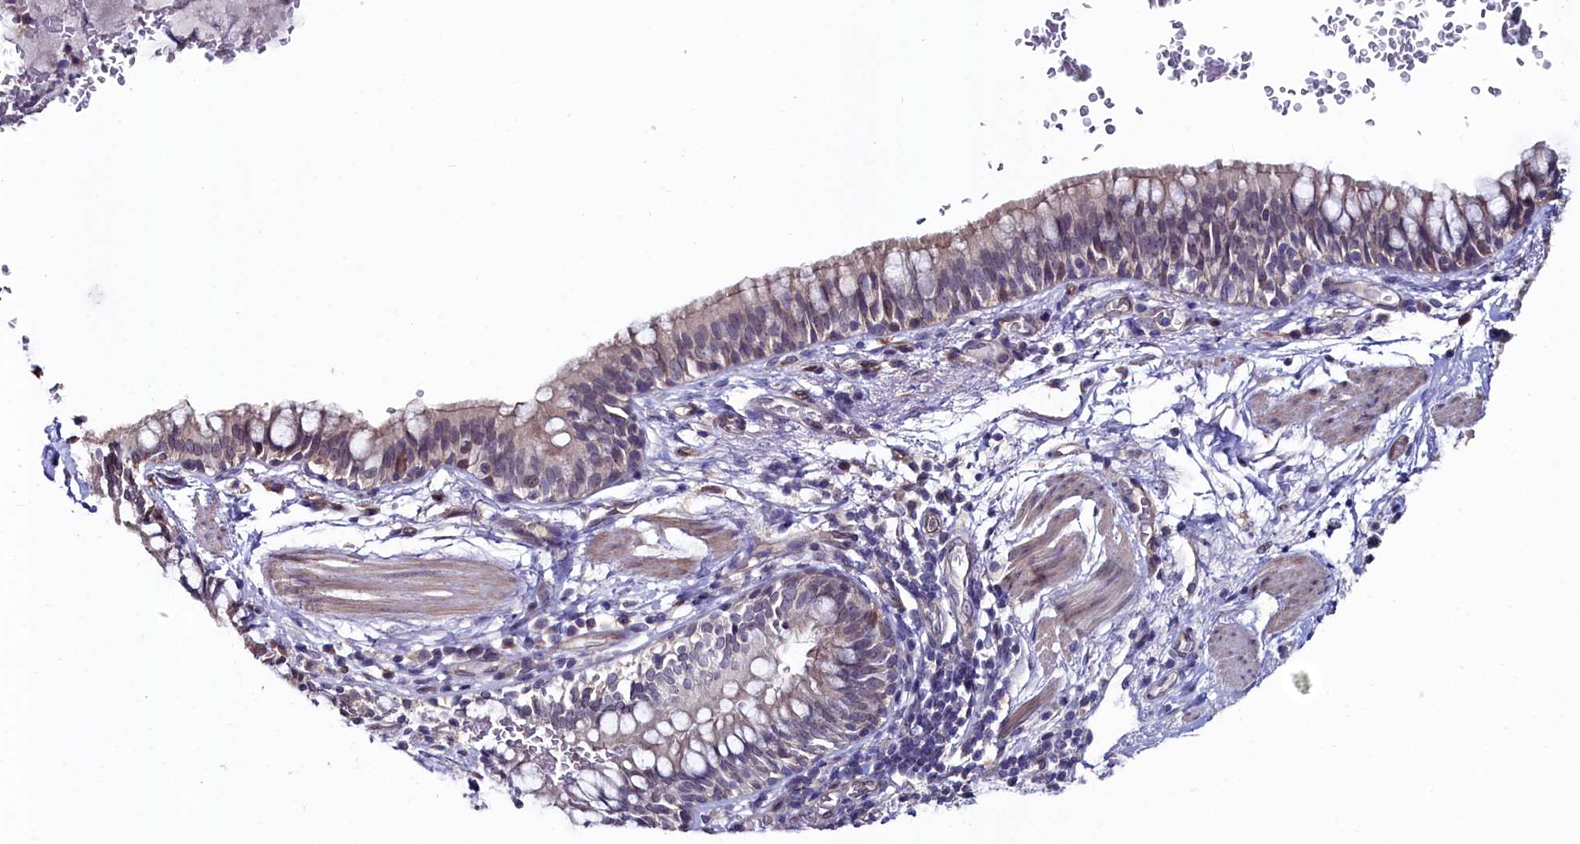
{"staining": {"intensity": "weak", "quantity": "25%-75%", "location": "cytoplasmic/membranous"}, "tissue": "bronchus", "cell_type": "Respiratory epithelial cells", "image_type": "normal", "snomed": [{"axis": "morphology", "description": "Normal tissue, NOS"}, {"axis": "topography", "description": "Cartilage tissue"}, {"axis": "topography", "description": "Bronchus"}], "caption": "This histopathology image shows IHC staining of normal human bronchus, with low weak cytoplasmic/membranous expression in about 25%-75% of respiratory epithelial cells.", "gene": "C4orf19", "patient": {"sex": "female", "age": 36}}